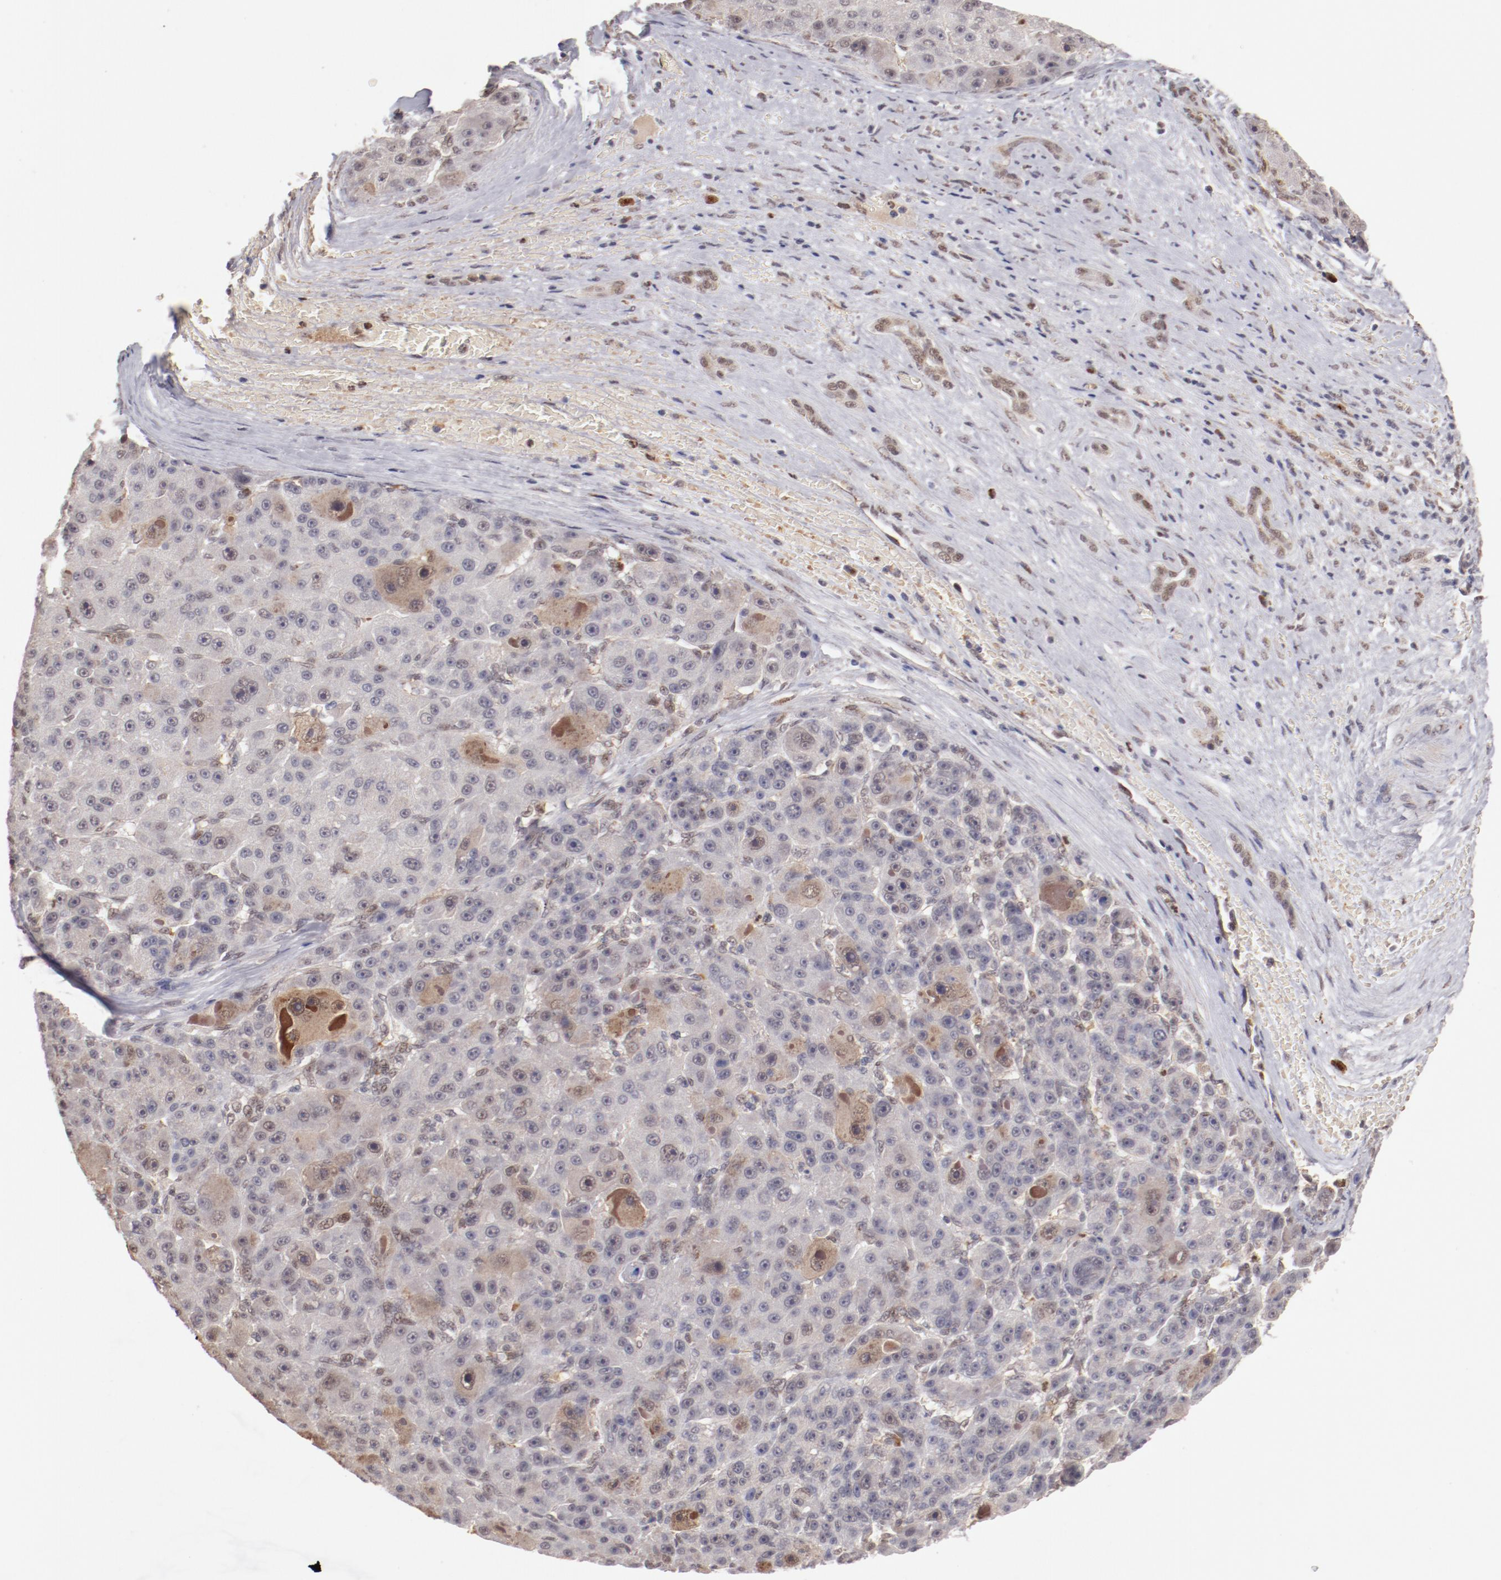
{"staining": {"intensity": "weak", "quantity": "<25%", "location": "cytoplasmic/membranous,nuclear"}, "tissue": "liver cancer", "cell_type": "Tumor cells", "image_type": "cancer", "snomed": [{"axis": "morphology", "description": "Carcinoma, Hepatocellular, NOS"}, {"axis": "topography", "description": "Liver"}], "caption": "Tumor cells show no significant protein positivity in hepatocellular carcinoma (liver). Nuclei are stained in blue.", "gene": "NFE2", "patient": {"sex": "male", "age": 76}}